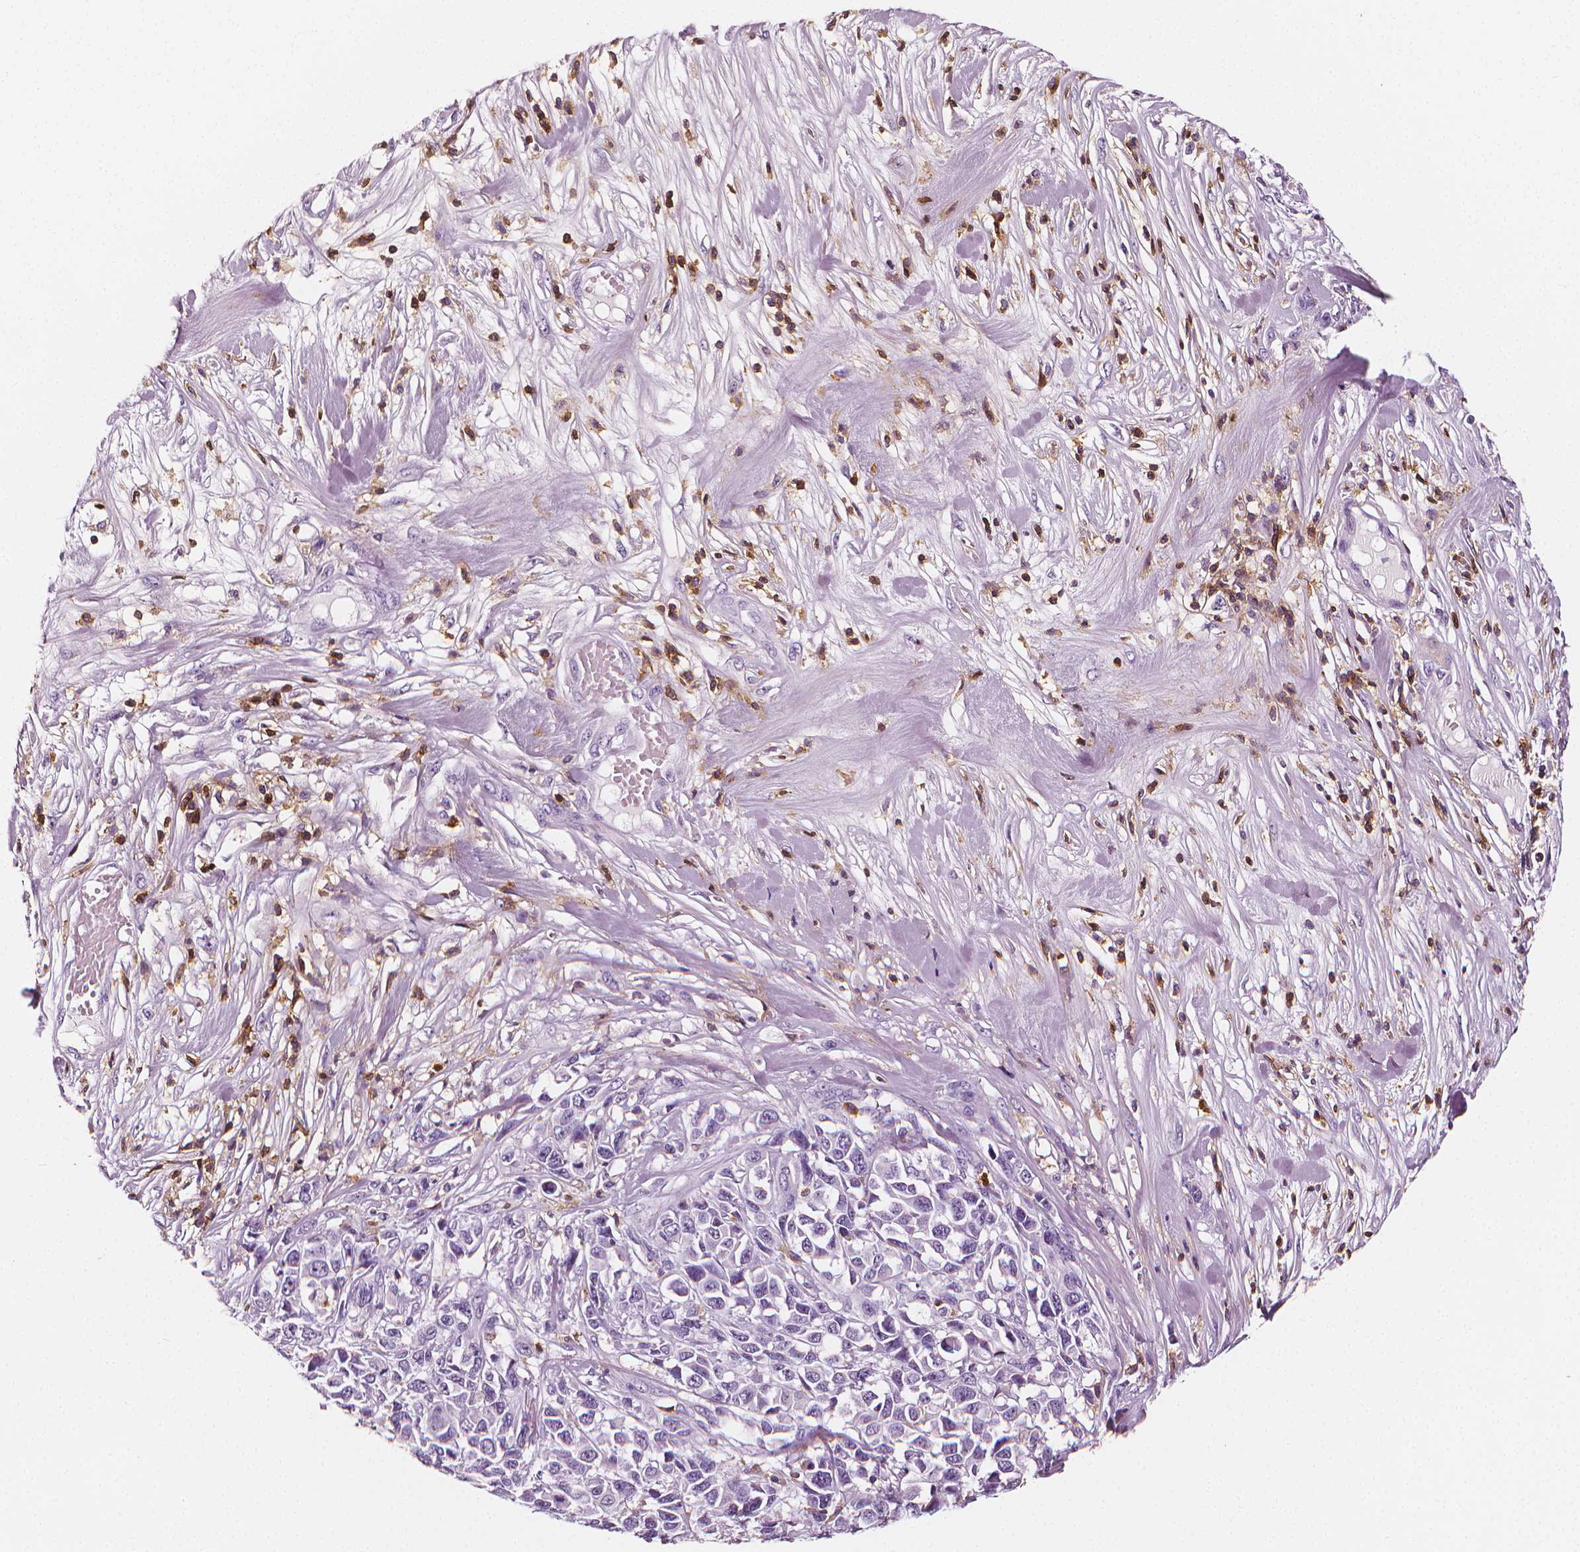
{"staining": {"intensity": "negative", "quantity": "none", "location": "none"}, "tissue": "melanoma", "cell_type": "Tumor cells", "image_type": "cancer", "snomed": [{"axis": "morphology", "description": "Malignant melanoma, Metastatic site"}, {"axis": "topography", "description": "Skin"}], "caption": "High power microscopy photomicrograph of an immunohistochemistry (IHC) image of melanoma, revealing no significant positivity in tumor cells.", "gene": "PTPRC", "patient": {"sex": "male", "age": 84}}